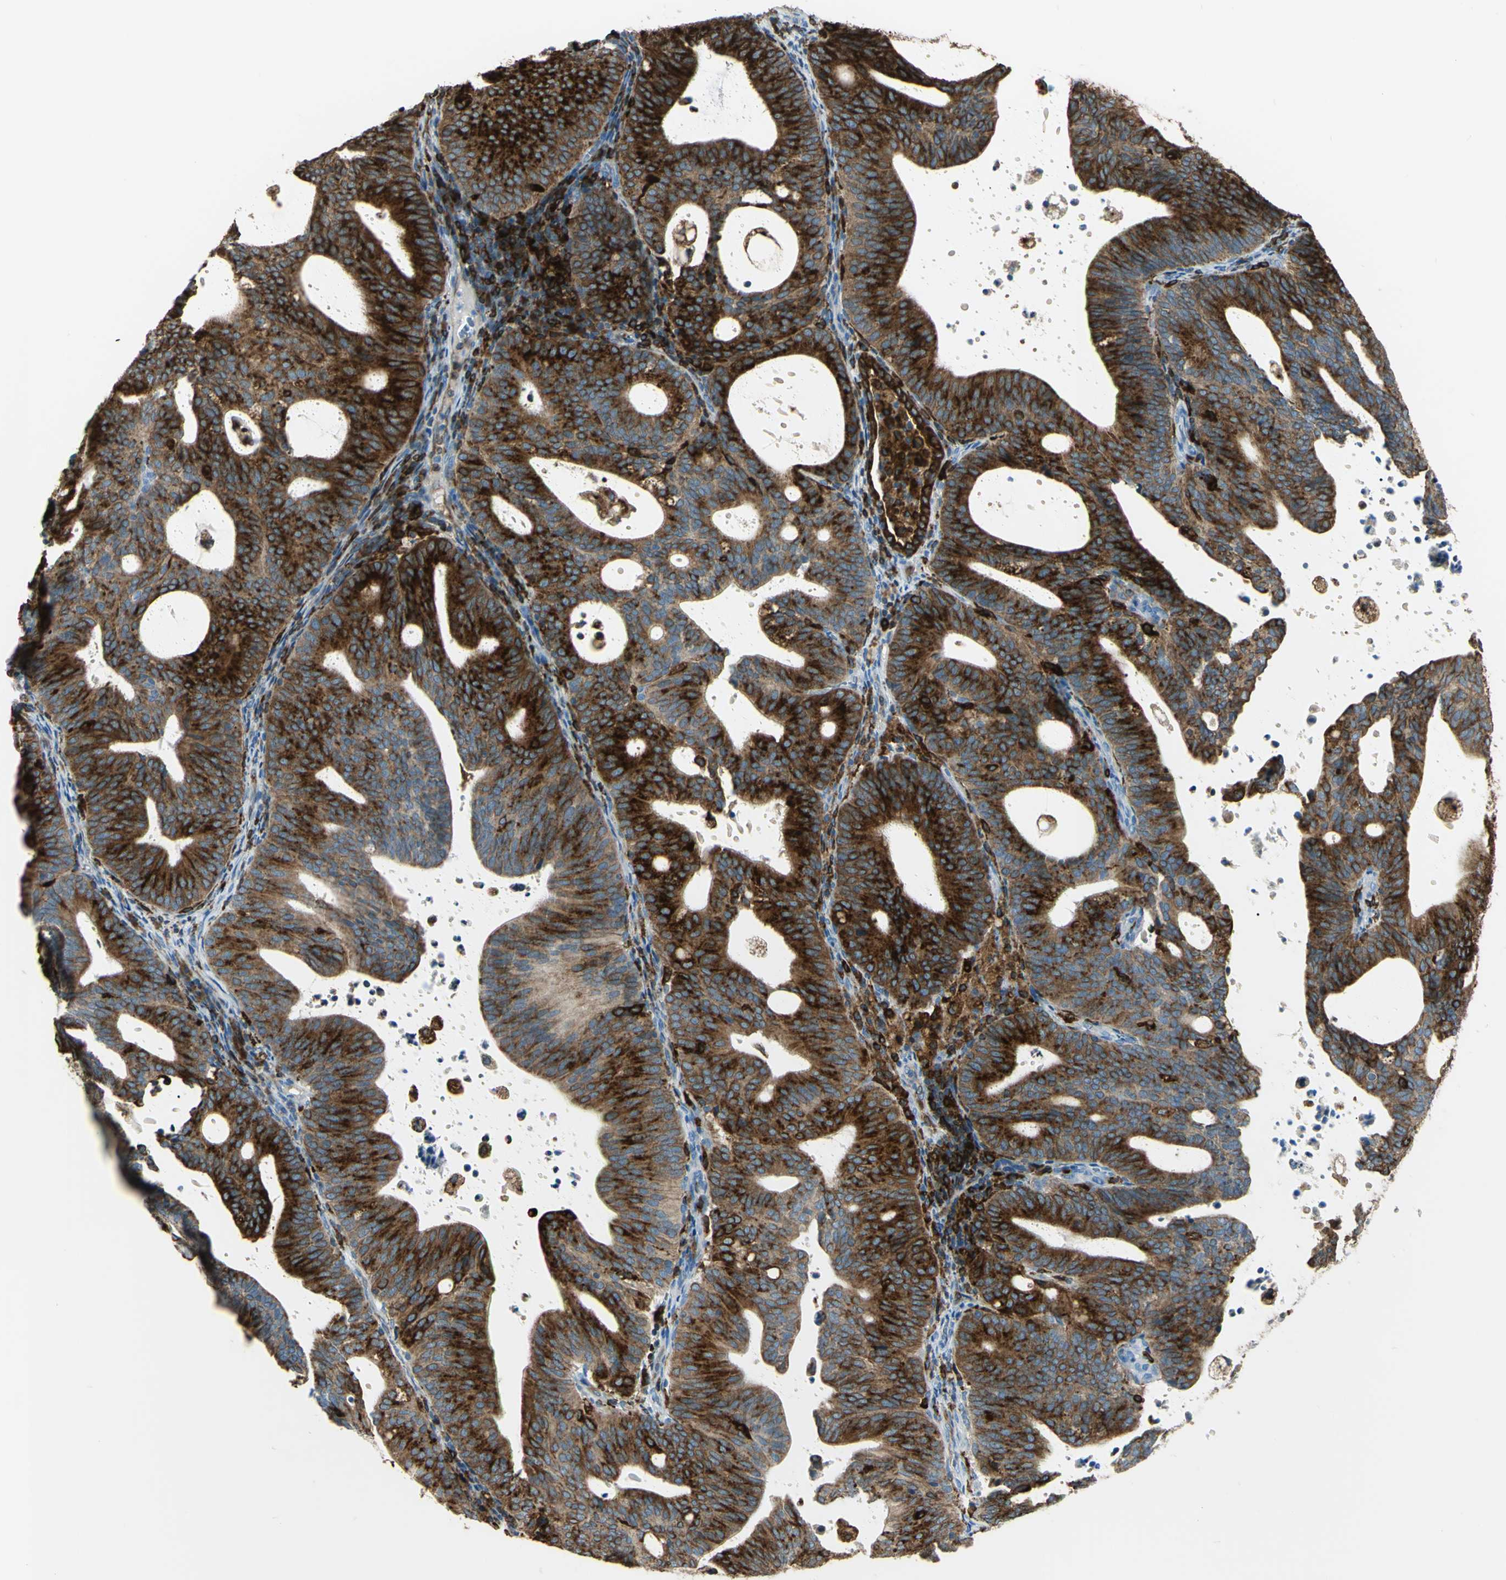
{"staining": {"intensity": "strong", "quantity": ">75%", "location": "cytoplasmic/membranous"}, "tissue": "endometrial cancer", "cell_type": "Tumor cells", "image_type": "cancer", "snomed": [{"axis": "morphology", "description": "Adenocarcinoma, NOS"}, {"axis": "topography", "description": "Uterus"}], "caption": "Endometrial cancer stained with a brown dye shows strong cytoplasmic/membranous positive expression in approximately >75% of tumor cells.", "gene": "CD74", "patient": {"sex": "female", "age": 83}}